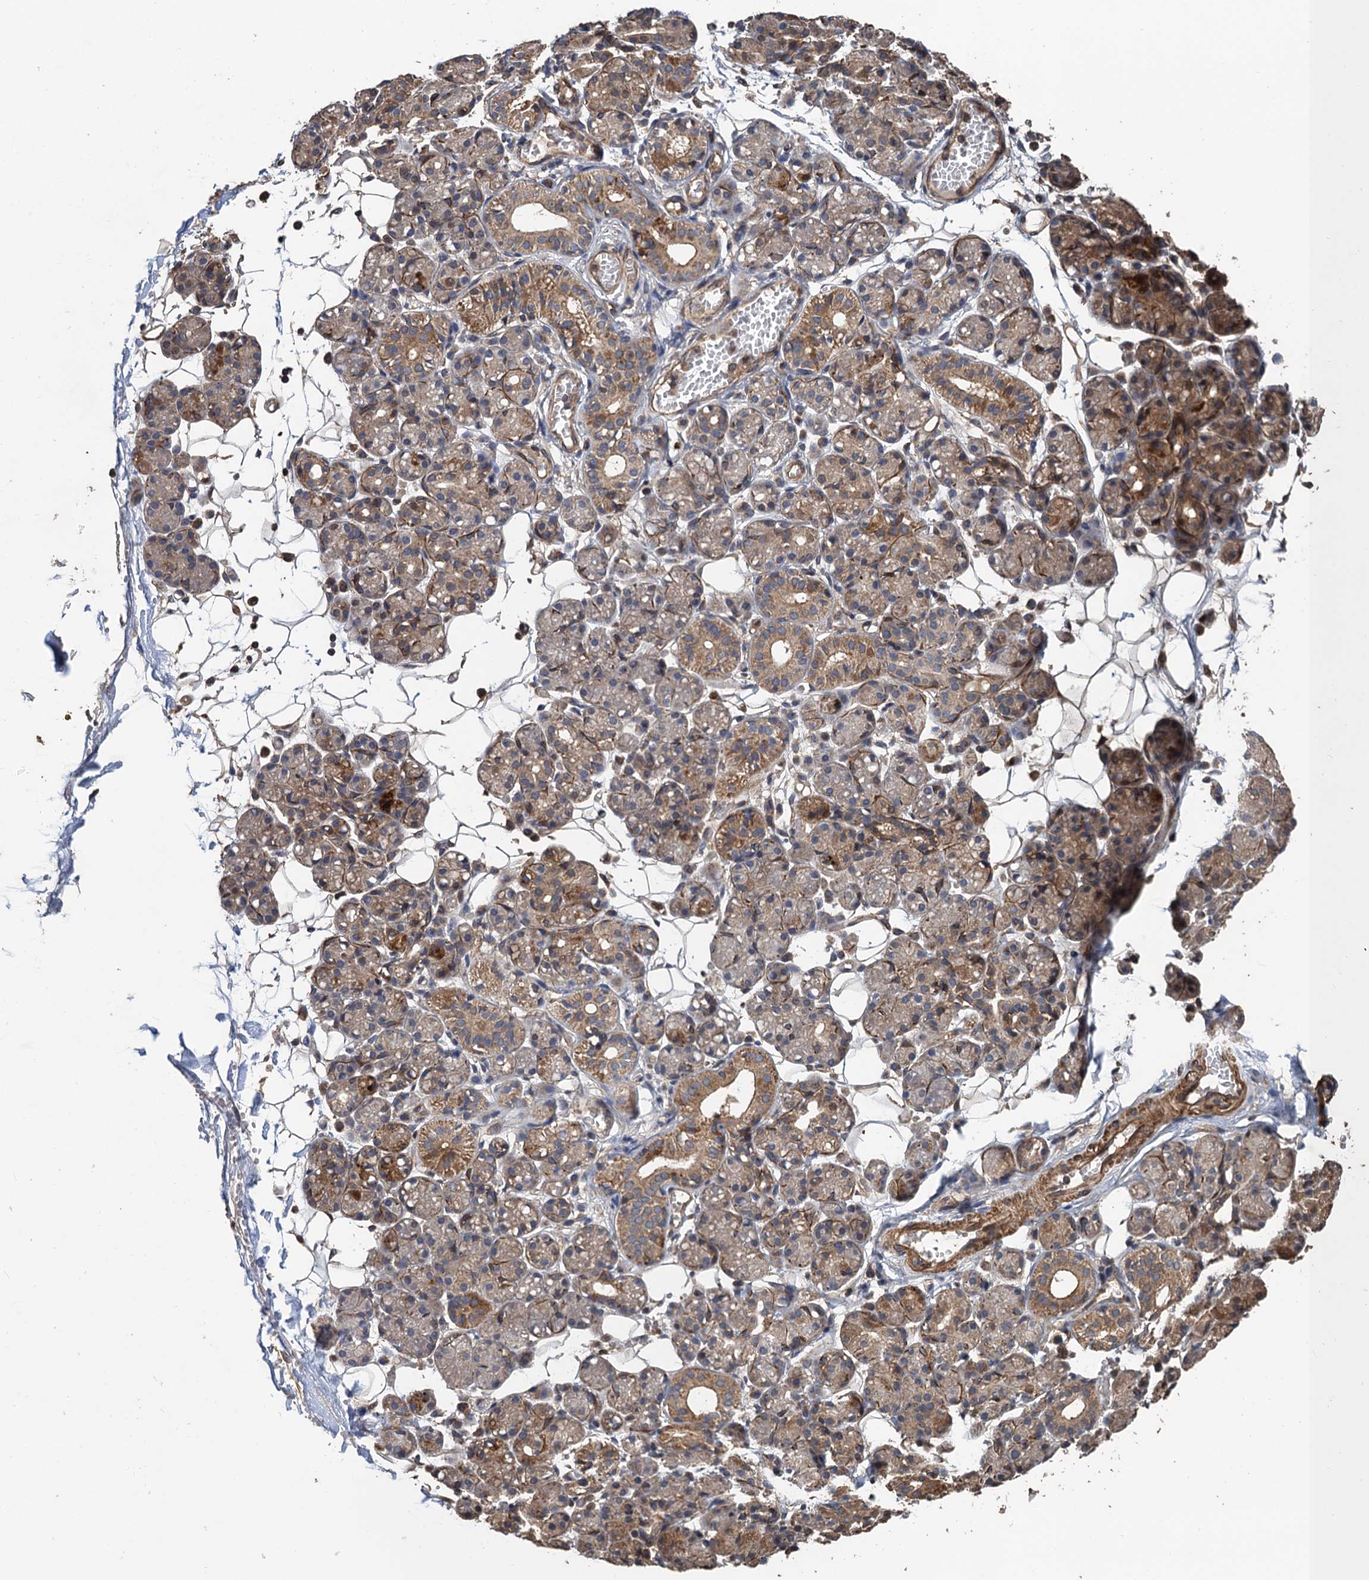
{"staining": {"intensity": "moderate", "quantity": "25%-75%", "location": "cytoplasmic/membranous"}, "tissue": "salivary gland", "cell_type": "Glandular cells", "image_type": "normal", "snomed": [{"axis": "morphology", "description": "Normal tissue, NOS"}, {"axis": "topography", "description": "Salivary gland"}], "caption": "Immunohistochemistry of normal human salivary gland reveals medium levels of moderate cytoplasmic/membranous staining in approximately 25%-75% of glandular cells. (DAB (3,3'-diaminobenzidine) IHC, brown staining for protein, blue staining for nuclei).", "gene": "PPP4R1", "patient": {"sex": "male", "age": 63}}